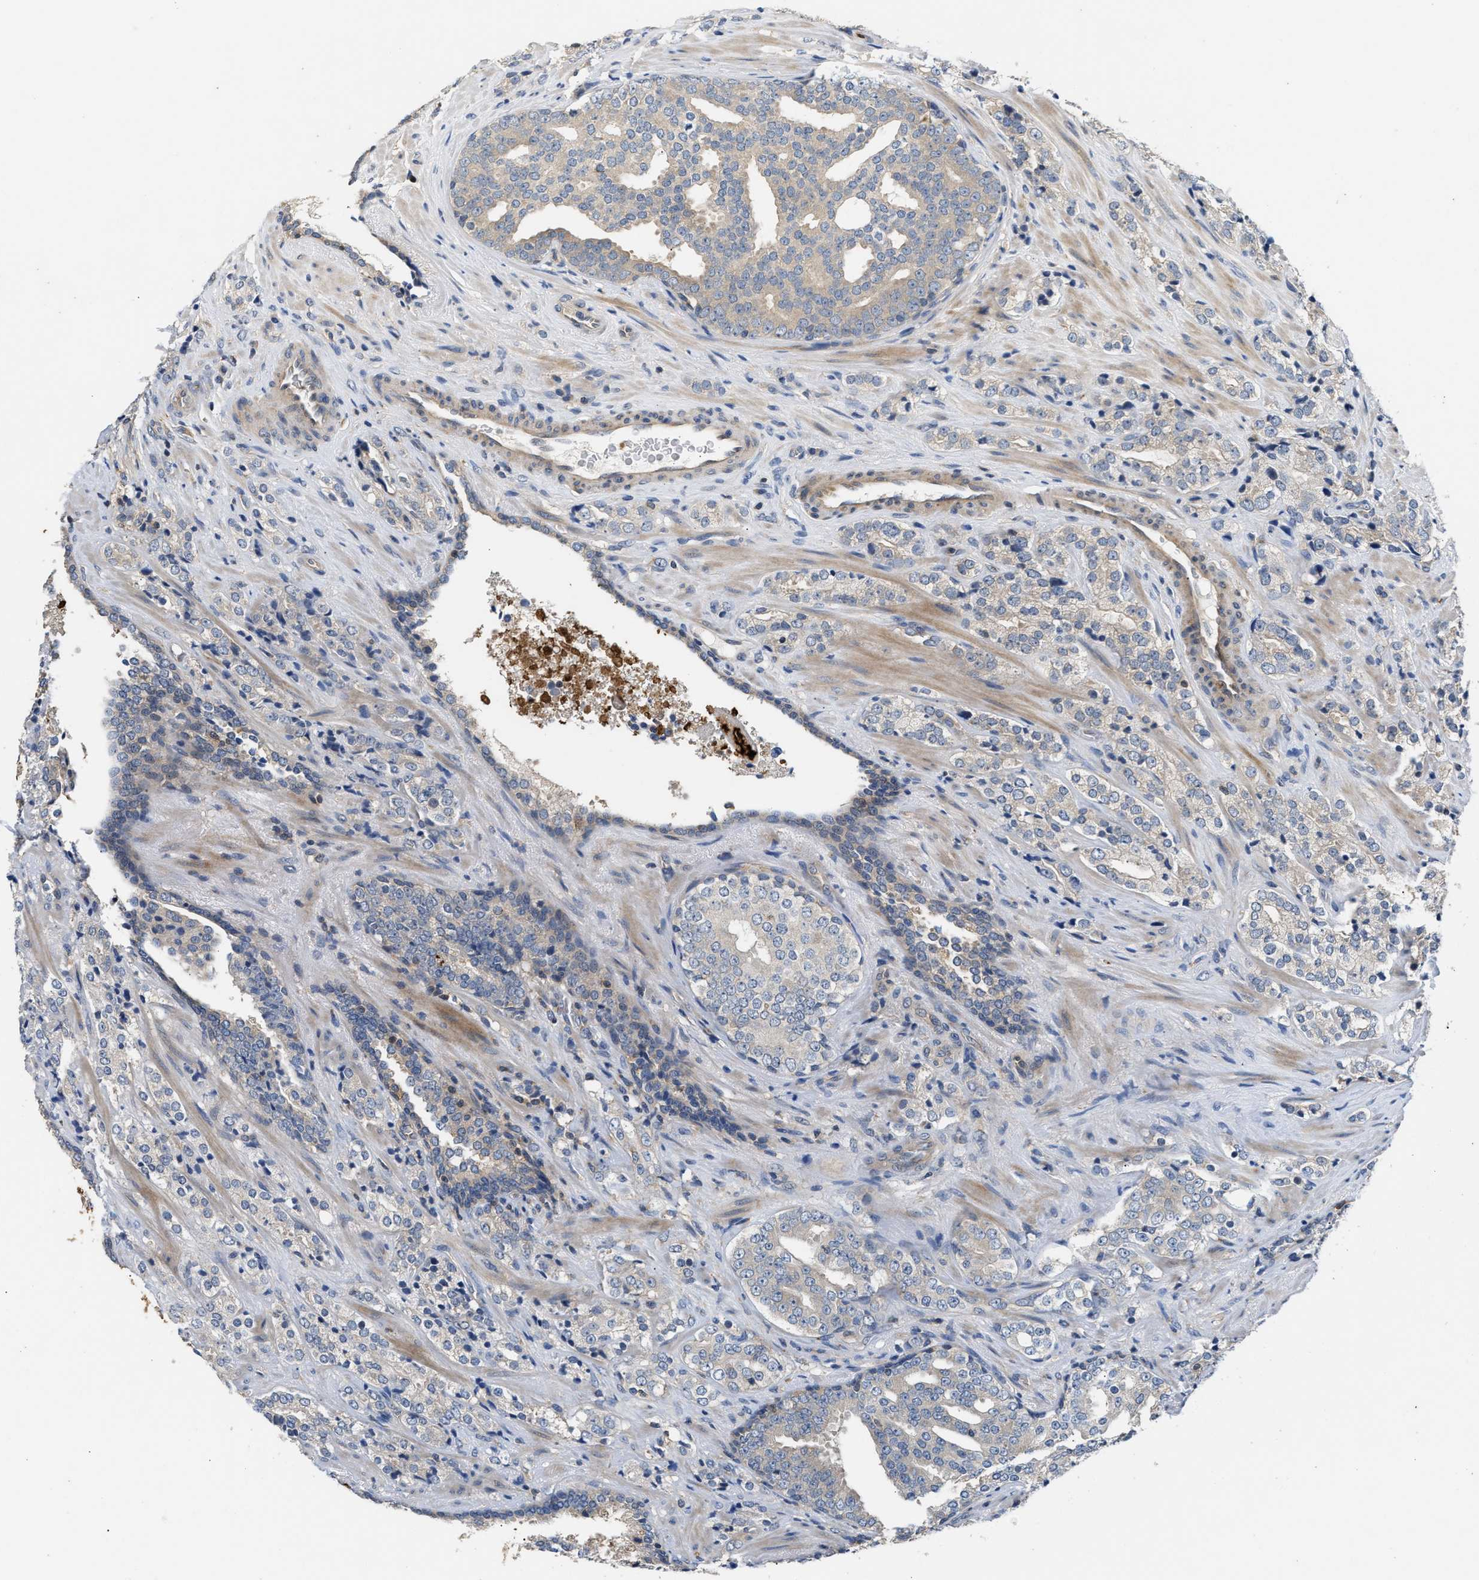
{"staining": {"intensity": "negative", "quantity": "none", "location": "none"}, "tissue": "prostate cancer", "cell_type": "Tumor cells", "image_type": "cancer", "snomed": [{"axis": "morphology", "description": "Adenocarcinoma, High grade"}, {"axis": "topography", "description": "Prostate"}], "caption": "Immunohistochemistry (IHC) of human prostate high-grade adenocarcinoma shows no staining in tumor cells.", "gene": "CHUK", "patient": {"sex": "male", "age": 71}}